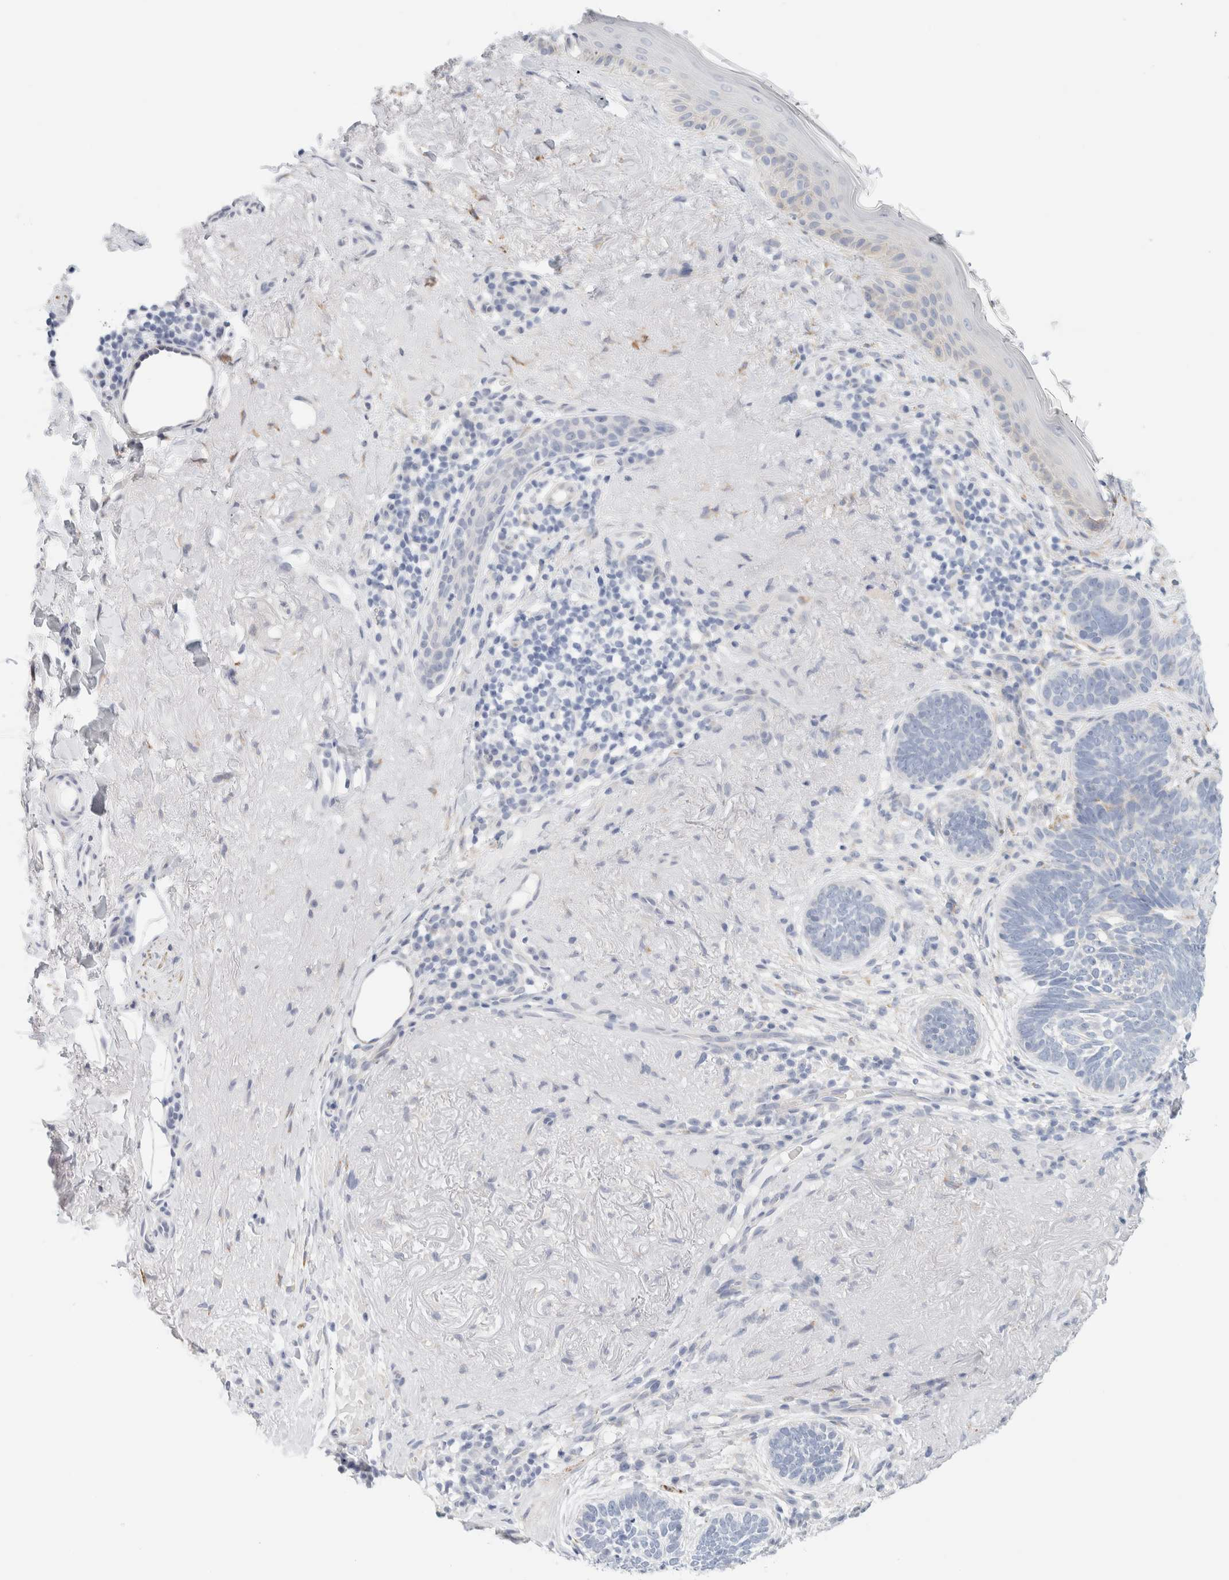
{"staining": {"intensity": "negative", "quantity": "none", "location": "none"}, "tissue": "skin cancer", "cell_type": "Tumor cells", "image_type": "cancer", "snomed": [{"axis": "morphology", "description": "Basal cell carcinoma"}, {"axis": "topography", "description": "Skin"}], "caption": "An image of skin cancer stained for a protein shows no brown staining in tumor cells.", "gene": "RTN4", "patient": {"sex": "female", "age": 85}}